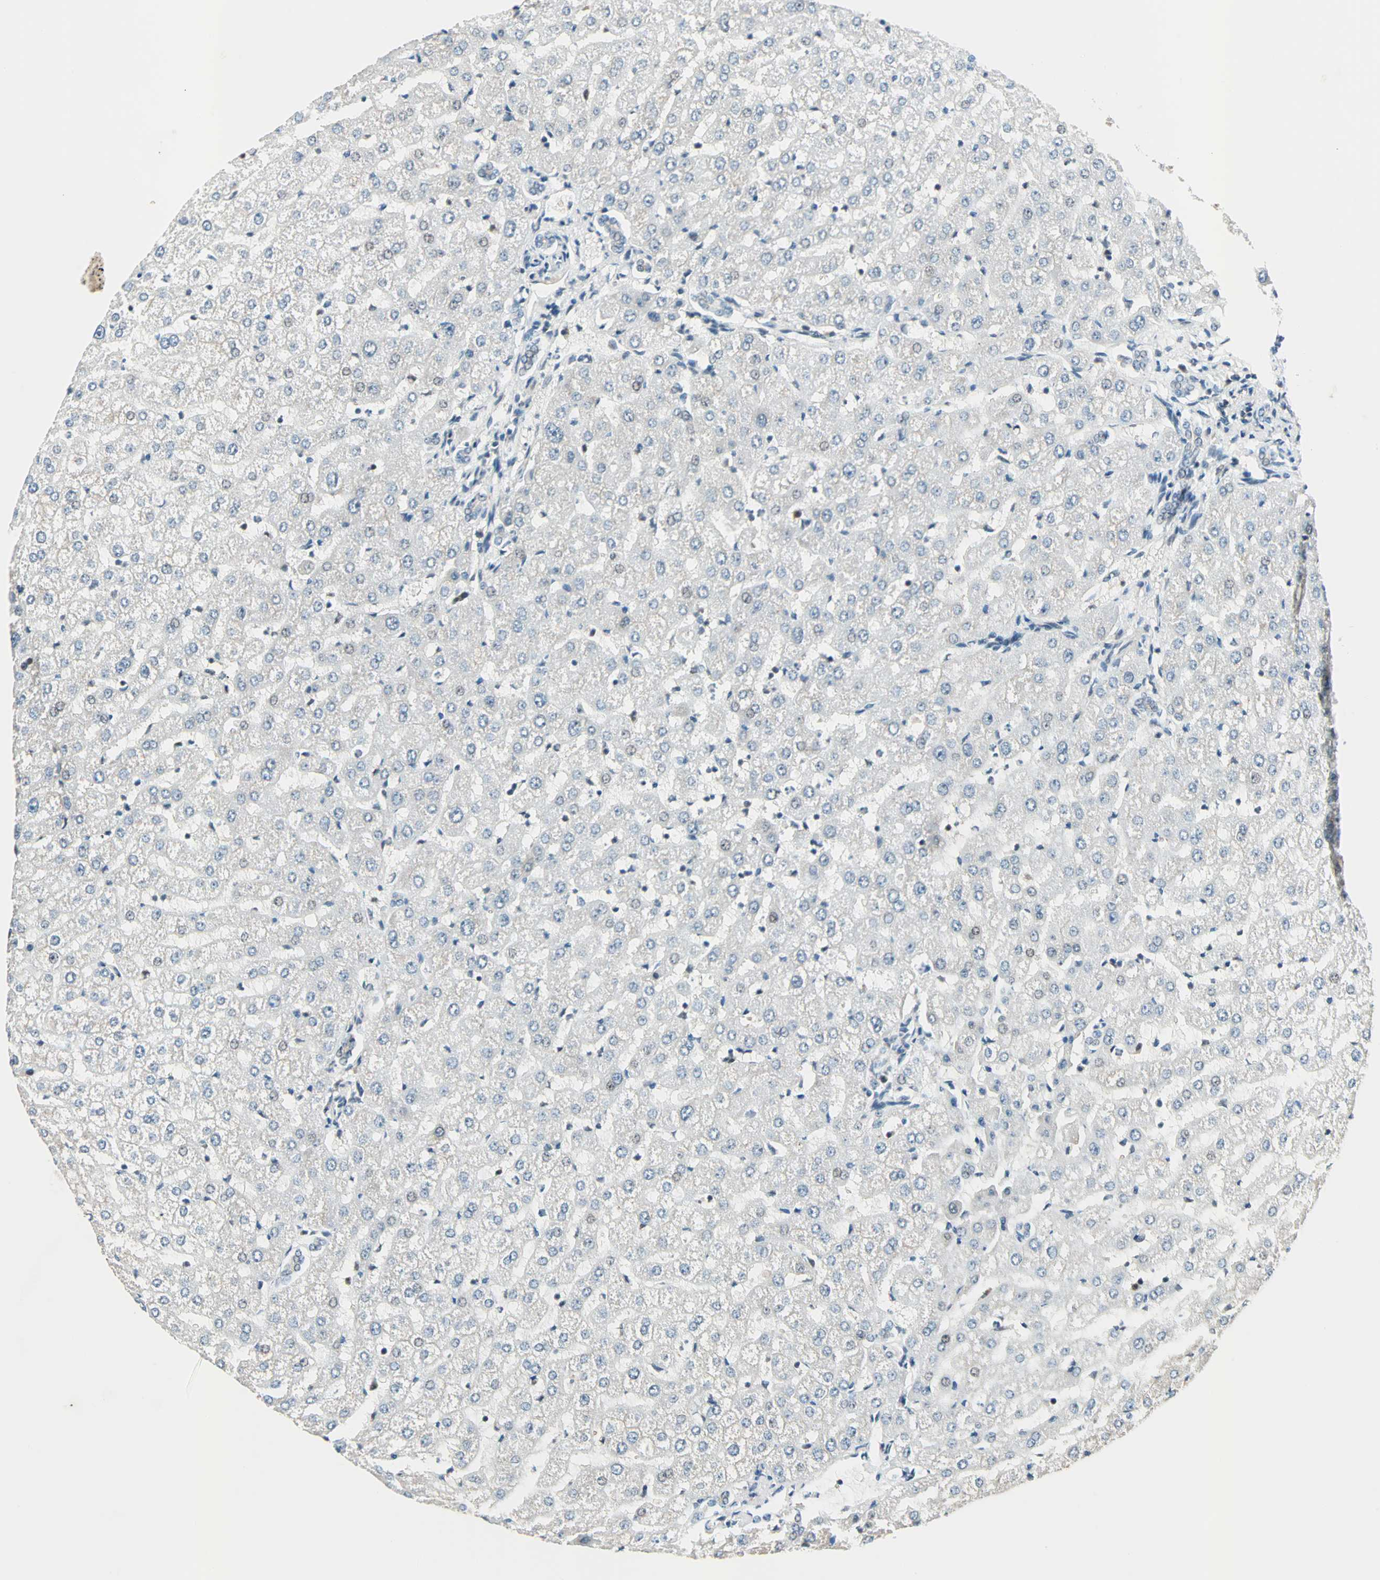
{"staining": {"intensity": "weak", "quantity": "25%-75%", "location": "cytoplasmic/membranous"}, "tissue": "liver", "cell_type": "Cholangiocytes", "image_type": "normal", "snomed": [{"axis": "morphology", "description": "Normal tissue, NOS"}, {"axis": "morphology", "description": "Fibrosis, NOS"}, {"axis": "topography", "description": "Liver"}], "caption": "Cholangiocytes display low levels of weak cytoplasmic/membranous staining in approximately 25%-75% of cells in benign human liver.", "gene": "CBX4", "patient": {"sex": "female", "age": 29}}